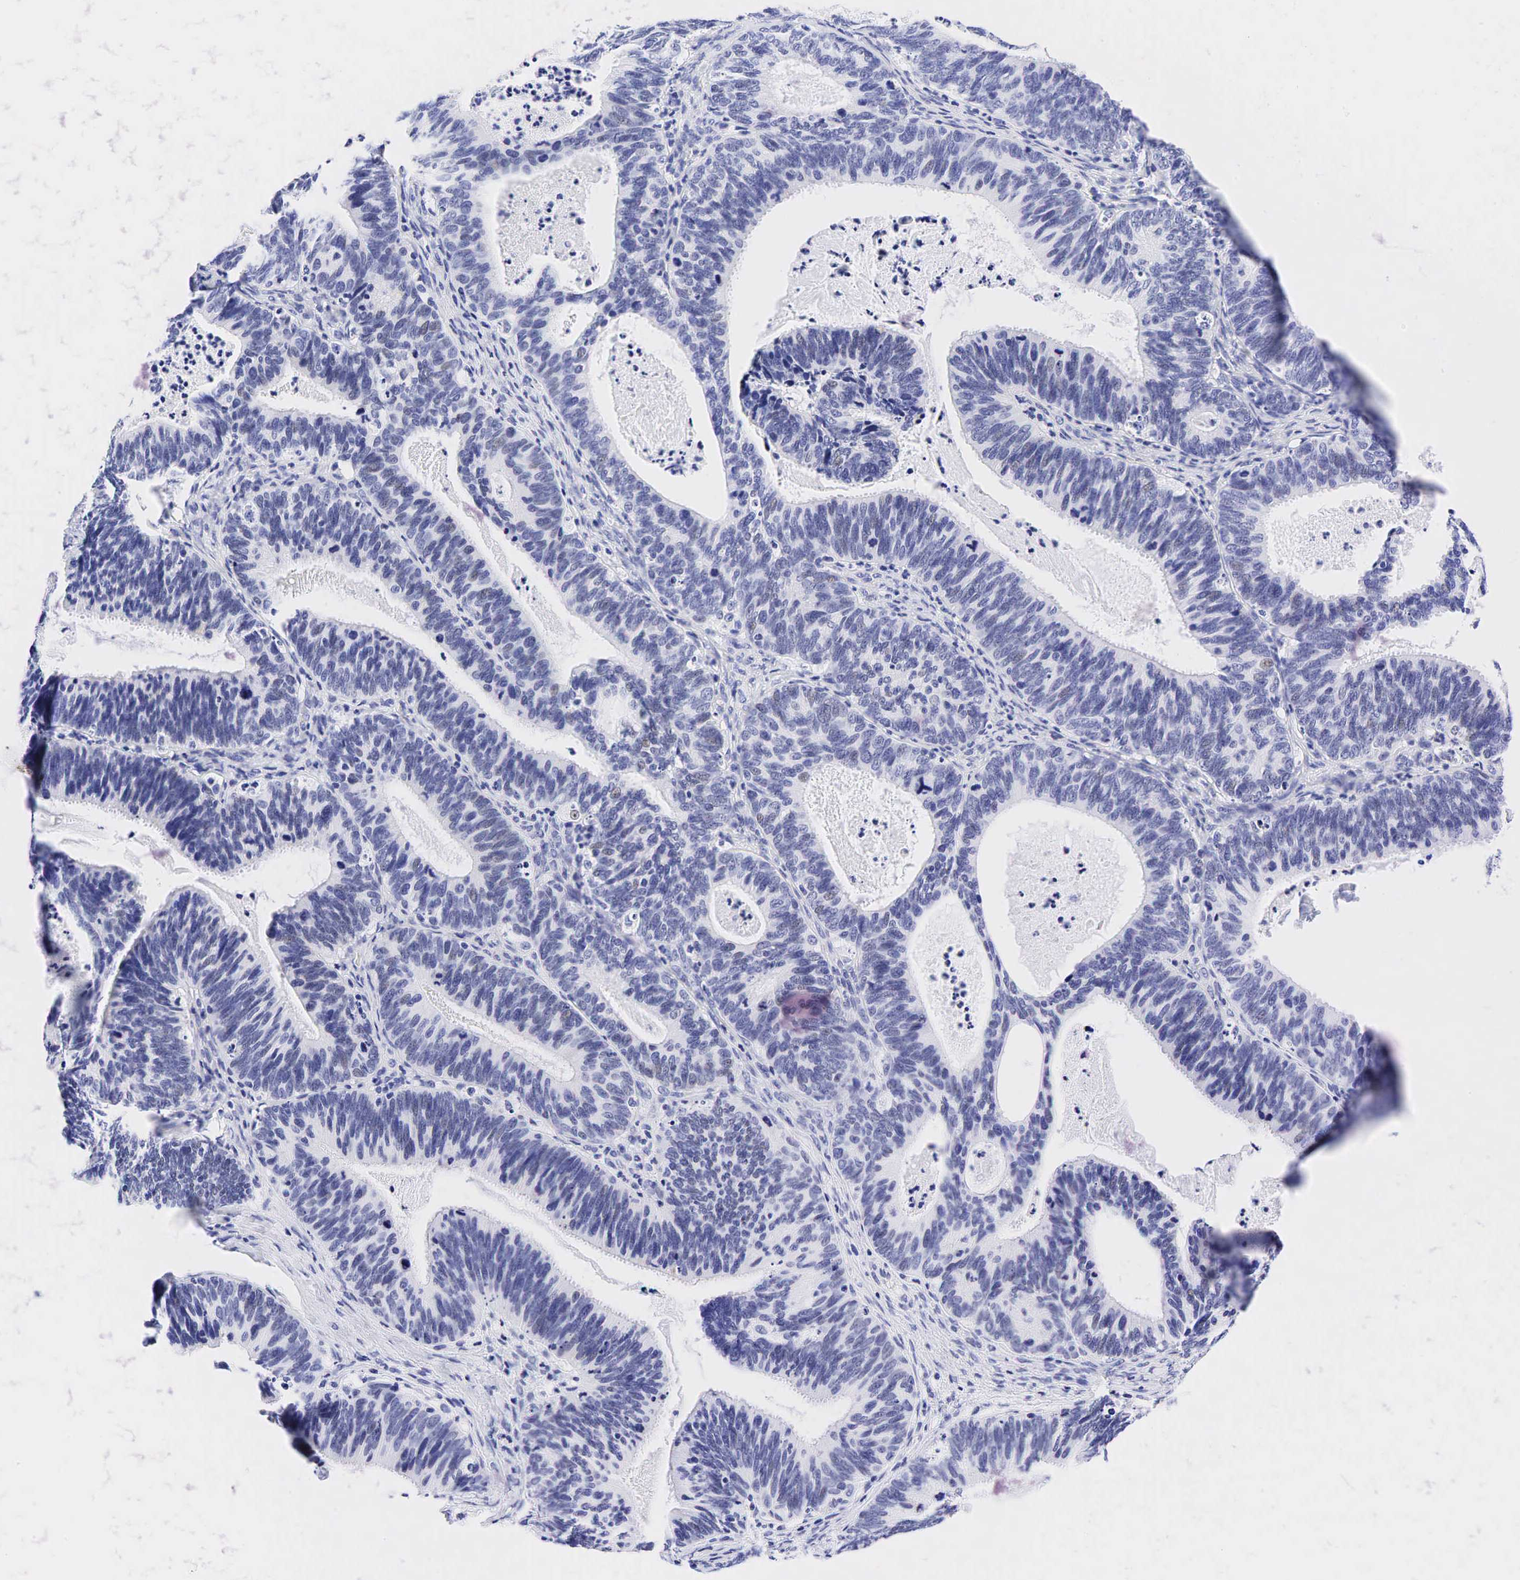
{"staining": {"intensity": "weak", "quantity": "<25%", "location": "nuclear"}, "tissue": "ovarian cancer", "cell_type": "Tumor cells", "image_type": "cancer", "snomed": [{"axis": "morphology", "description": "Carcinoma, endometroid"}, {"axis": "topography", "description": "Ovary"}], "caption": "Ovarian cancer (endometroid carcinoma) was stained to show a protein in brown. There is no significant expression in tumor cells. (Immunohistochemistry, brightfield microscopy, high magnification).", "gene": "ESR1", "patient": {"sex": "female", "age": 52}}